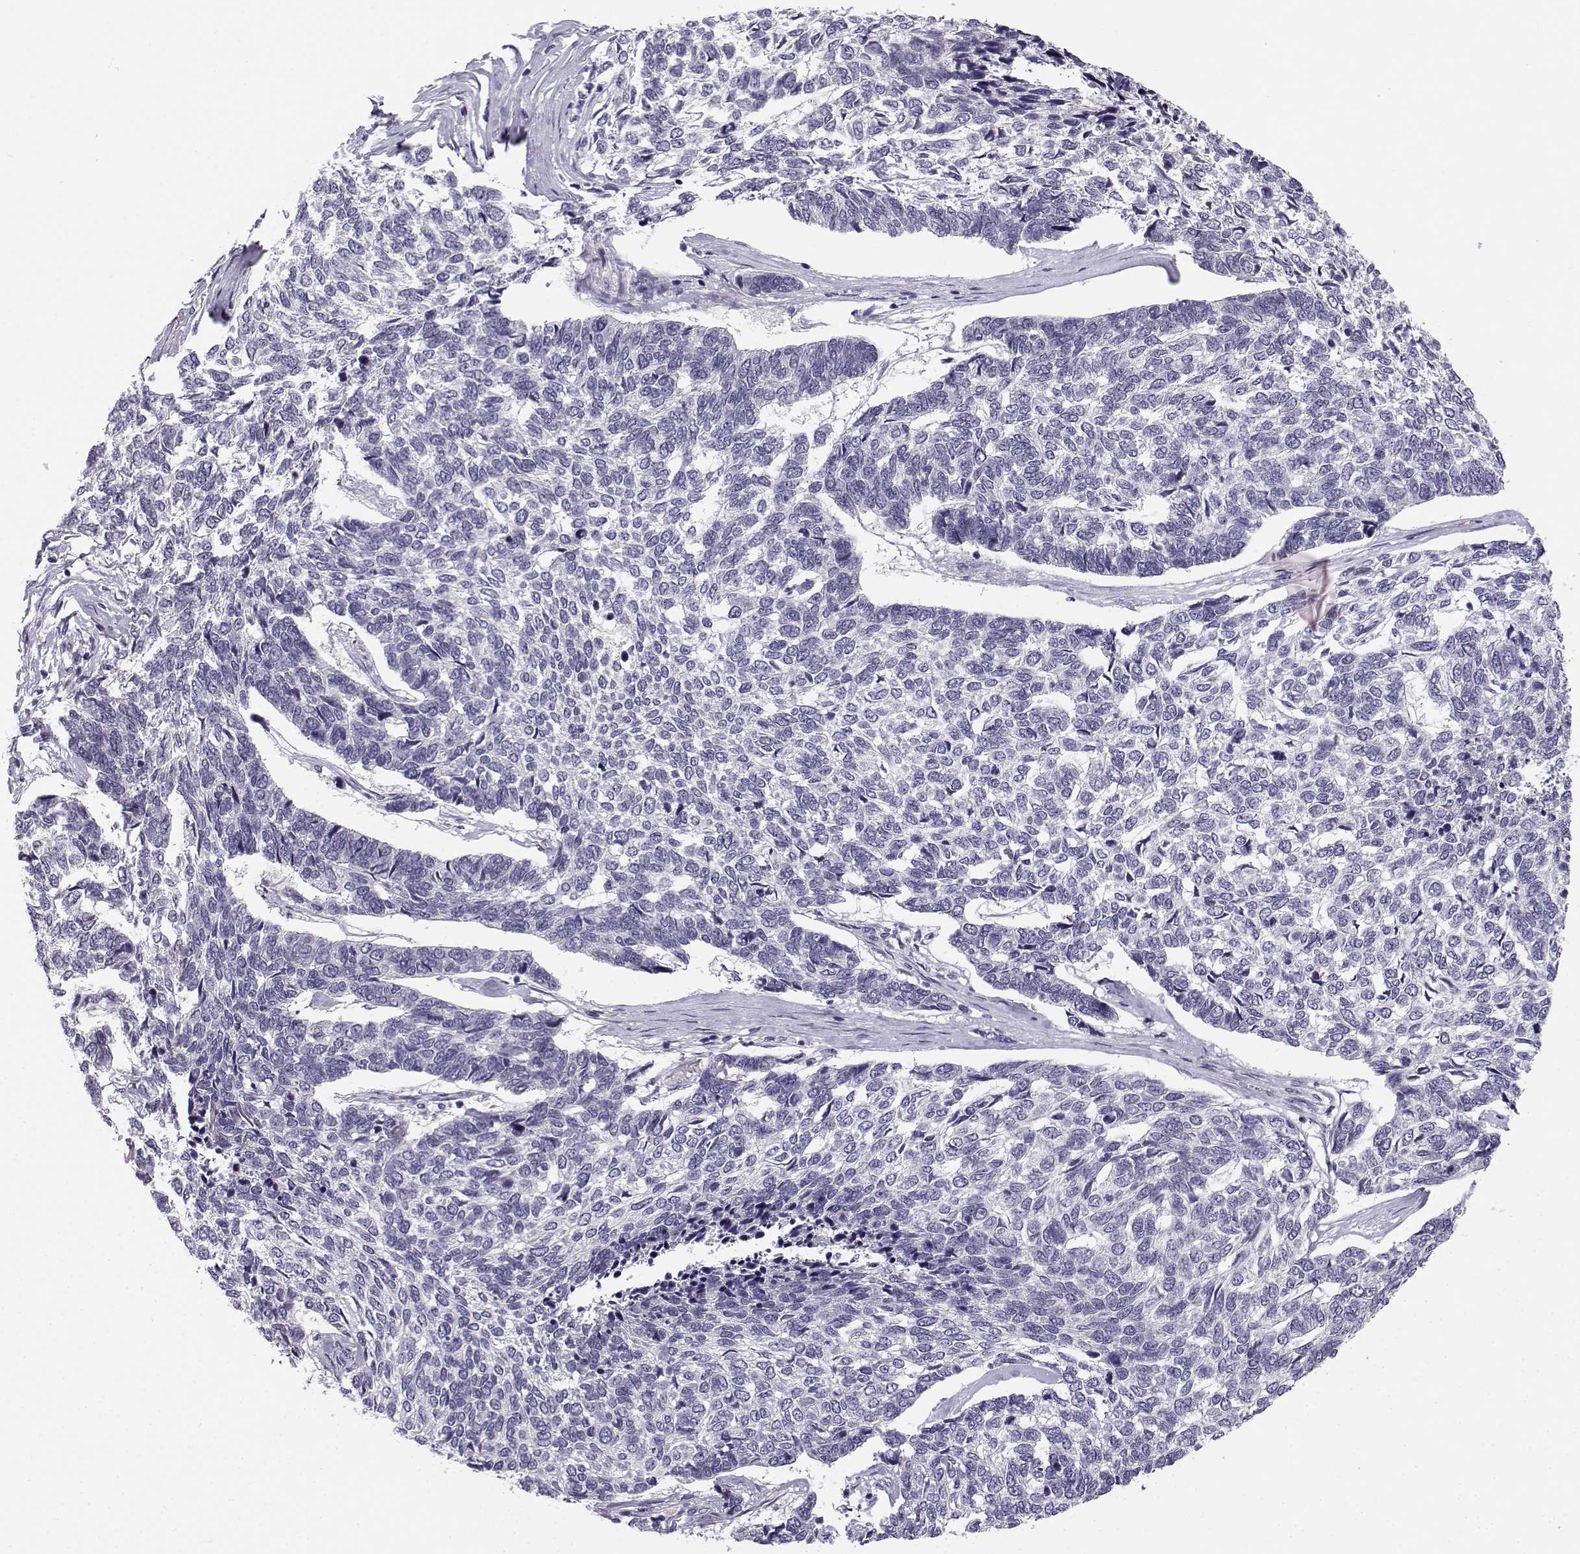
{"staining": {"intensity": "negative", "quantity": "none", "location": "none"}, "tissue": "skin cancer", "cell_type": "Tumor cells", "image_type": "cancer", "snomed": [{"axis": "morphology", "description": "Basal cell carcinoma"}, {"axis": "topography", "description": "Skin"}], "caption": "IHC micrograph of human basal cell carcinoma (skin) stained for a protein (brown), which exhibits no staining in tumor cells.", "gene": "DDX25", "patient": {"sex": "female", "age": 65}}